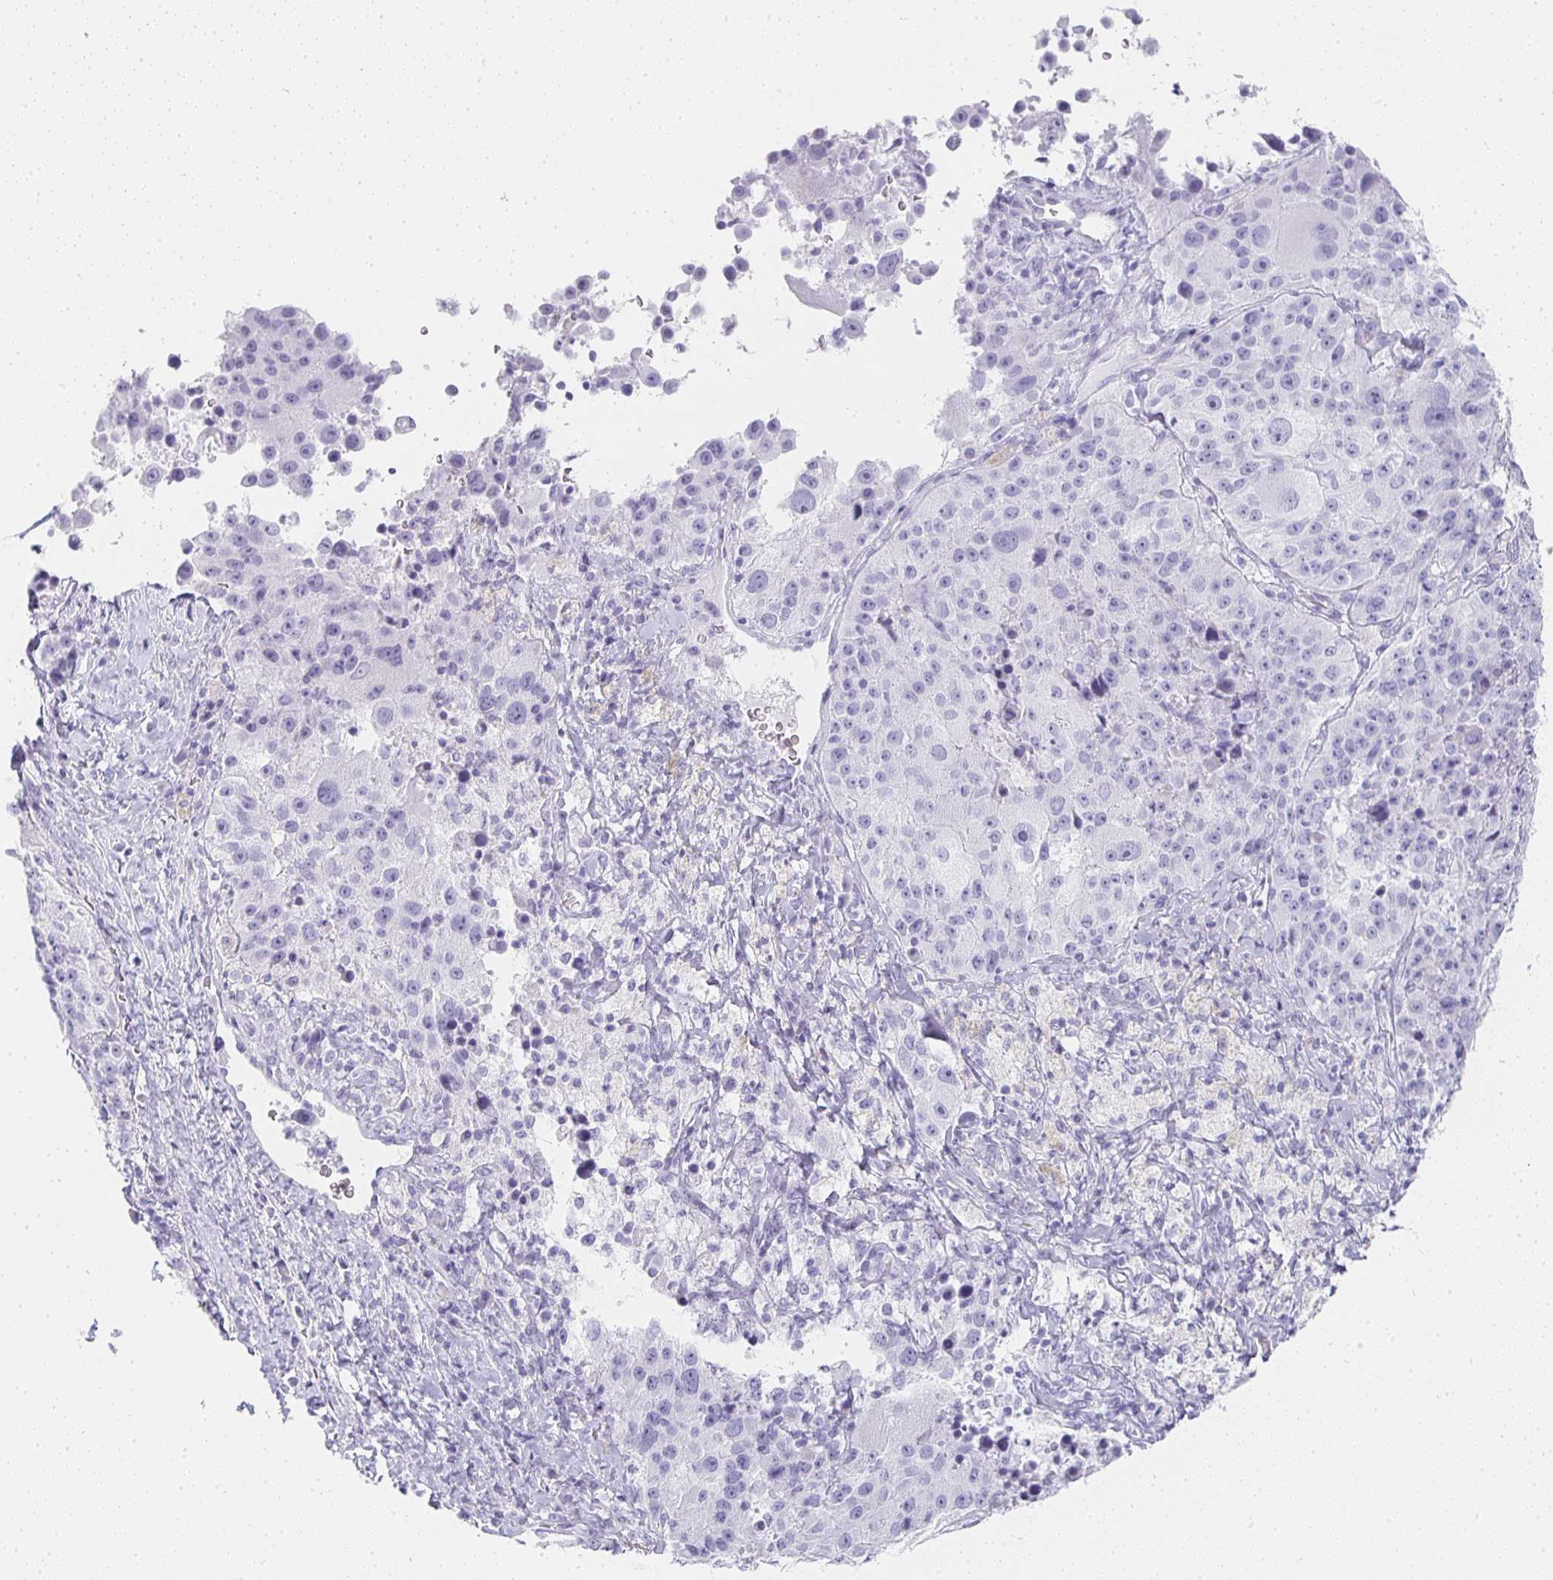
{"staining": {"intensity": "negative", "quantity": "none", "location": "none"}, "tissue": "melanoma", "cell_type": "Tumor cells", "image_type": "cancer", "snomed": [{"axis": "morphology", "description": "Malignant melanoma, Metastatic site"}, {"axis": "topography", "description": "Lymph node"}], "caption": "This image is of malignant melanoma (metastatic site) stained with IHC to label a protein in brown with the nuclei are counter-stained blue. There is no expression in tumor cells.", "gene": "TPSD1", "patient": {"sex": "male", "age": 62}}